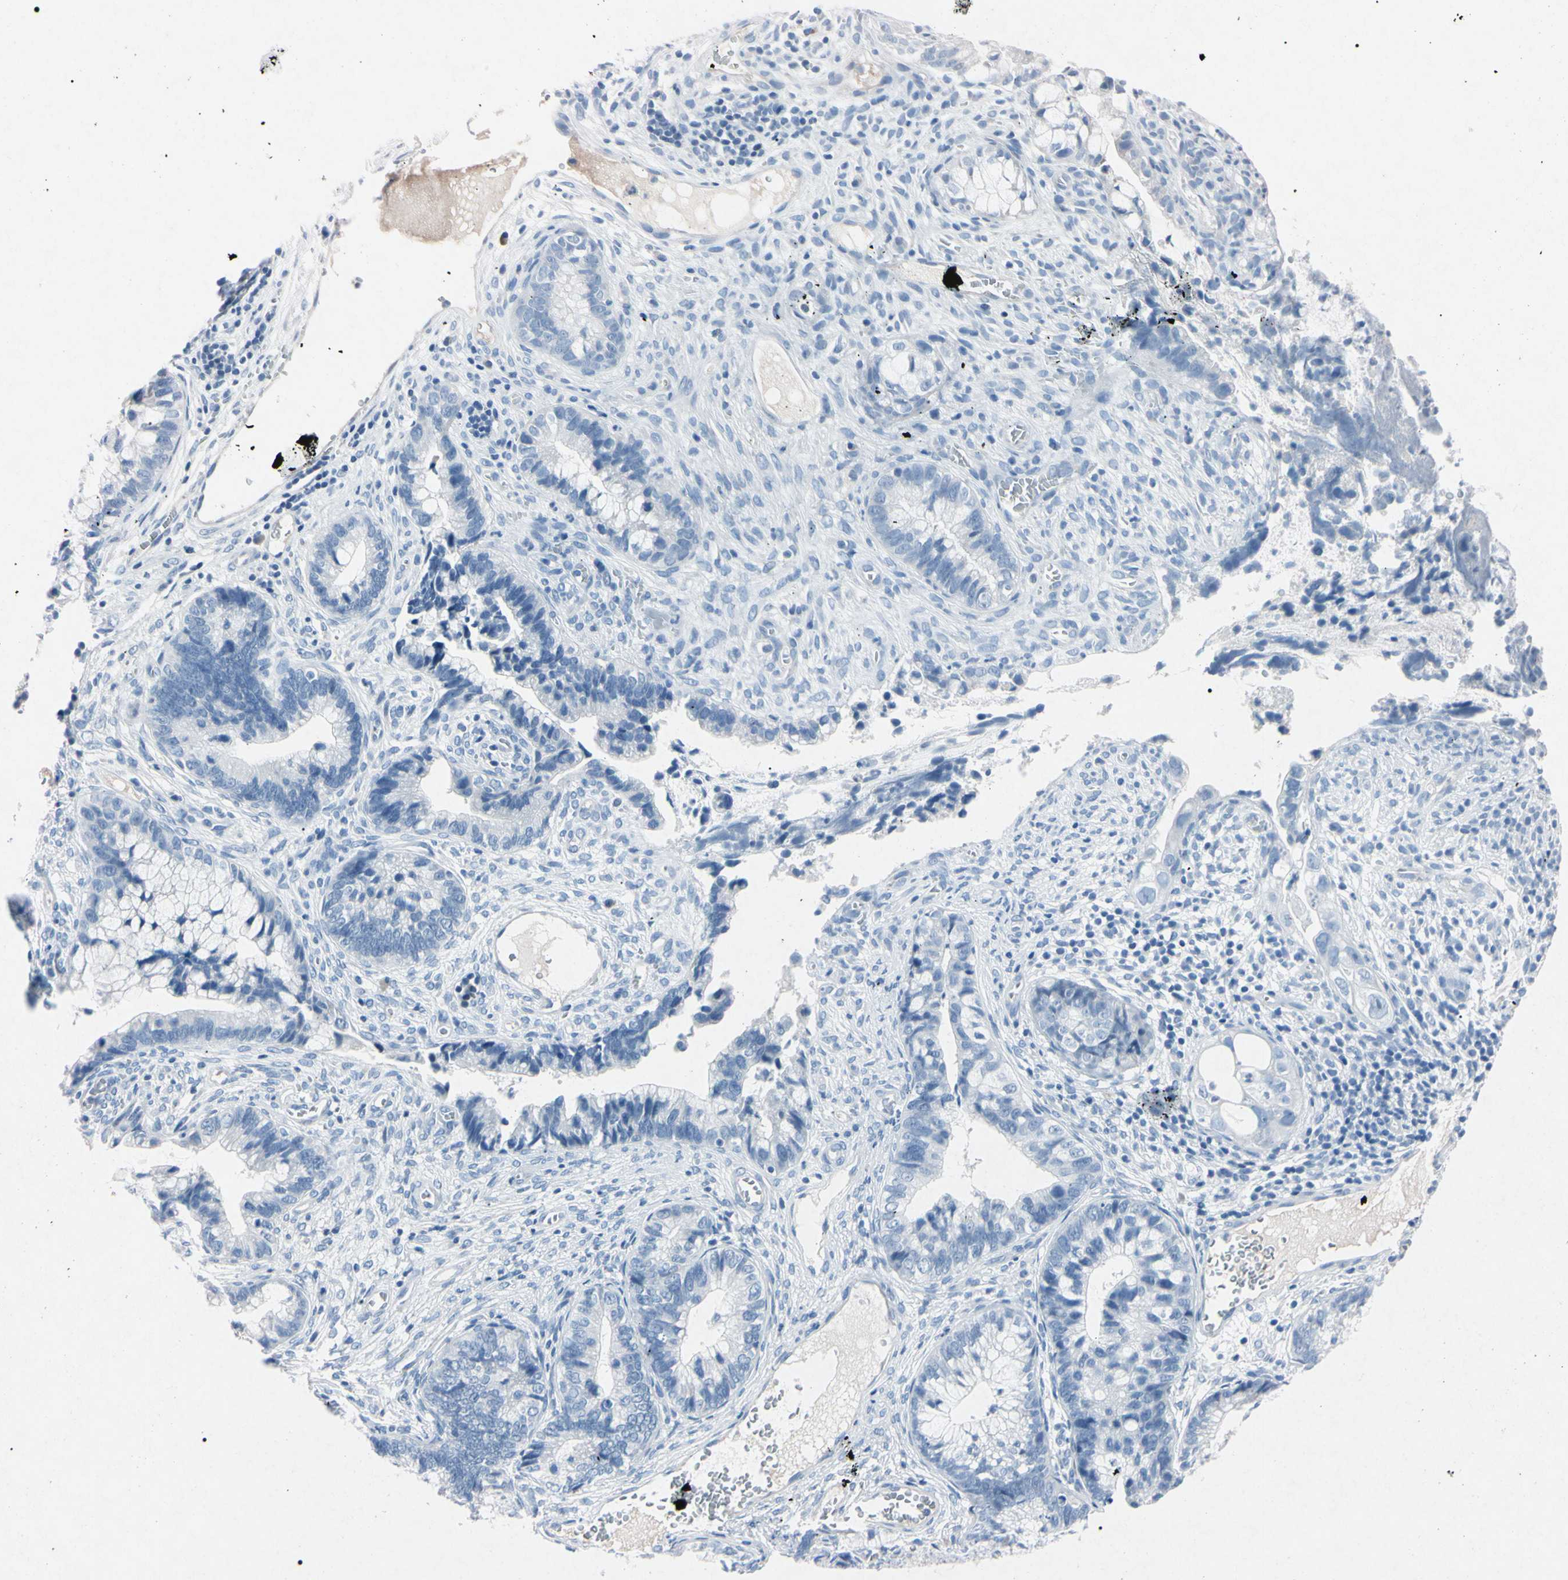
{"staining": {"intensity": "negative", "quantity": "none", "location": "none"}, "tissue": "cervical cancer", "cell_type": "Tumor cells", "image_type": "cancer", "snomed": [{"axis": "morphology", "description": "Adenocarcinoma, NOS"}, {"axis": "topography", "description": "Cervix"}], "caption": "Micrograph shows no significant protein positivity in tumor cells of cervical cancer.", "gene": "ELN", "patient": {"sex": "female", "age": 44}}